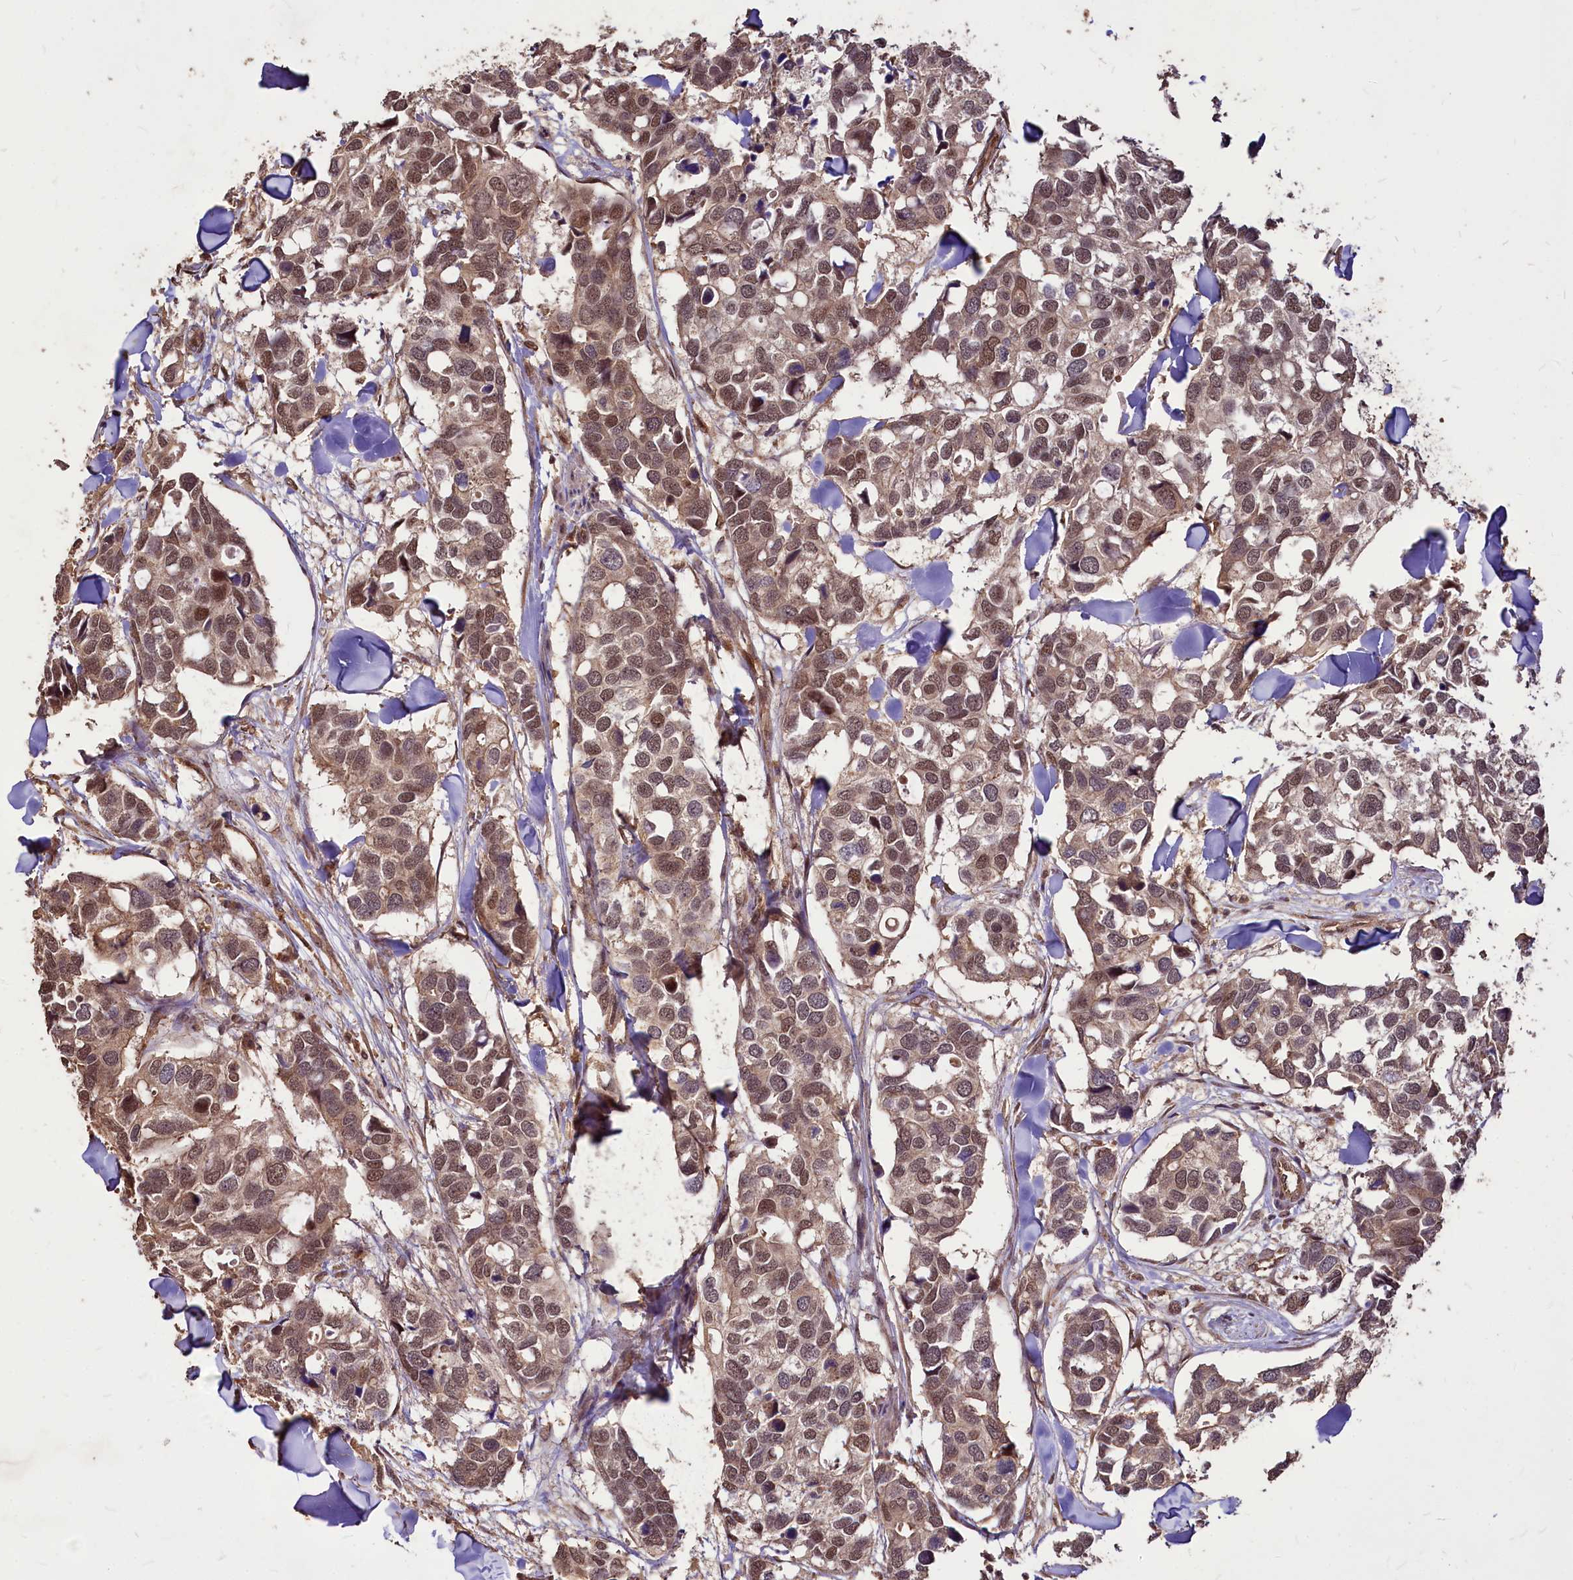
{"staining": {"intensity": "moderate", "quantity": ">75%", "location": "cytoplasmic/membranous,nuclear"}, "tissue": "breast cancer", "cell_type": "Tumor cells", "image_type": "cancer", "snomed": [{"axis": "morphology", "description": "Duct carcinoma"}, {"axis": "topography", "description": "Breast"}], "caption": "DAB immunohistochemical staining of human breast cancer (infiltrating ductal carcinoma) demonstrates moderate cytoplasmic/membranous and nuclear protein staining in about >75% of tumor cells.", "gene": "VPS51", "patient": {"sex": "female", "age": 83}}